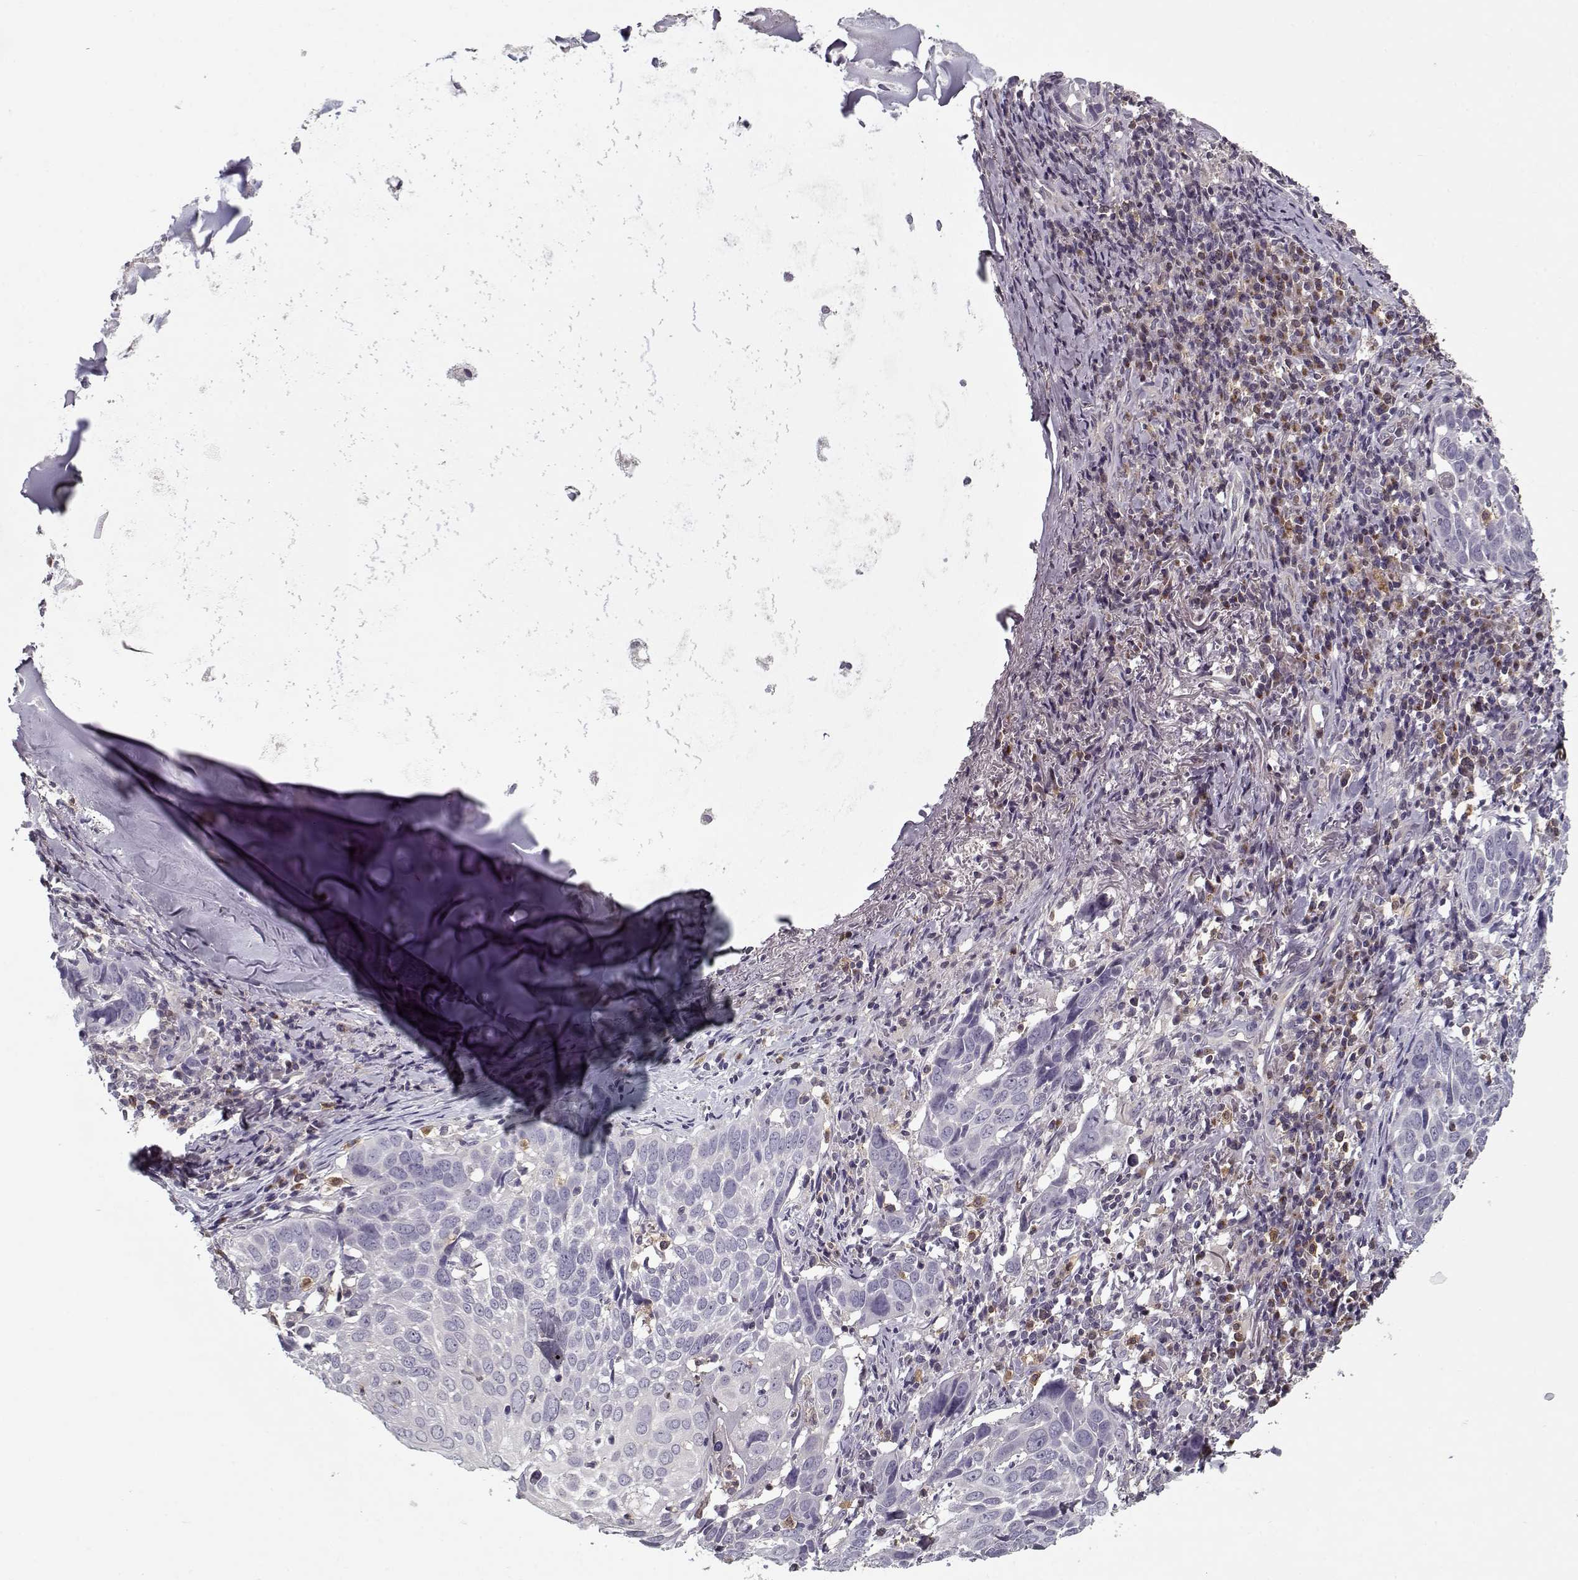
{"staining": {"intensity": "negative", "quantity": "none", "location": "none"}, "tissue": "lung cancer", "cell_type": "Tumor cells", "image_type": "cancer", "snomed": [{"axis": "morphology", "description": "Squamous cell carcinoma, NOS"}, {"axis": "topography", "description": "Lung"}], "caption": "There is no significant expression in tumor cells of squamous cell carcinoma (lung).", "gene": "UNC13D", "patient": {"sex": "male", "age": 57}}